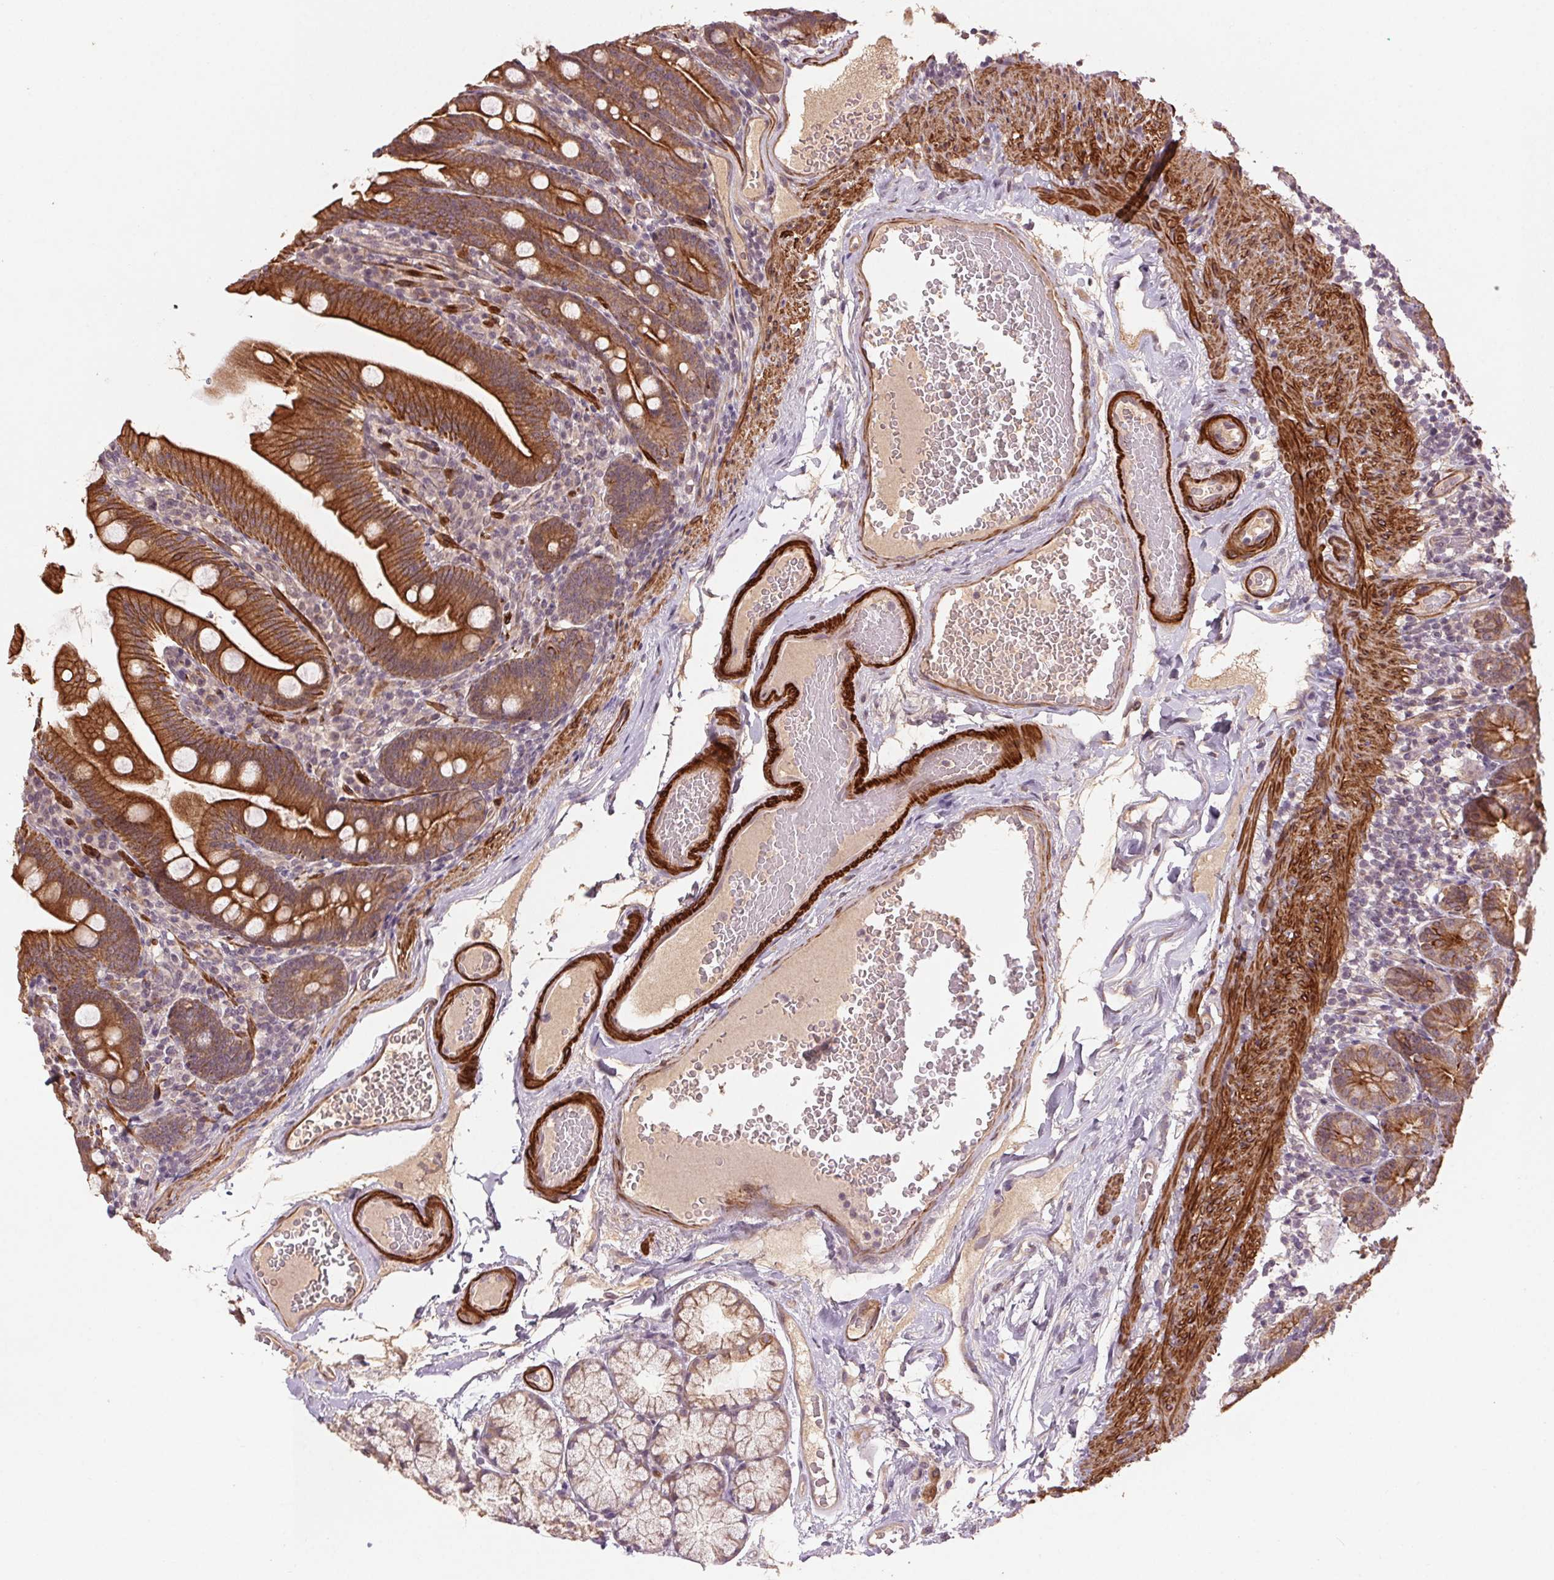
{"staining": {"intensity": "strong", "quantity": ">75%", "location": "cytoplasmic/membranous"}, "tissue": "duodenum", "cell_type": "Glandular cells", "image_type": "normal", "snomed": [{"axis": "morphology", "description": "Normal tissue, NOS"}, {"axis": "topography", "description": "Duodenum"}], "caption": "A high amount of strong cytoplasmic/membranous positivity is present in about >75% of glandular cells in normal duodenum. (Brightfield microscopy of DAB IHC at high magnification).", "gene": "SMLR1", "patient": {"sex": "female", "age": 67}}